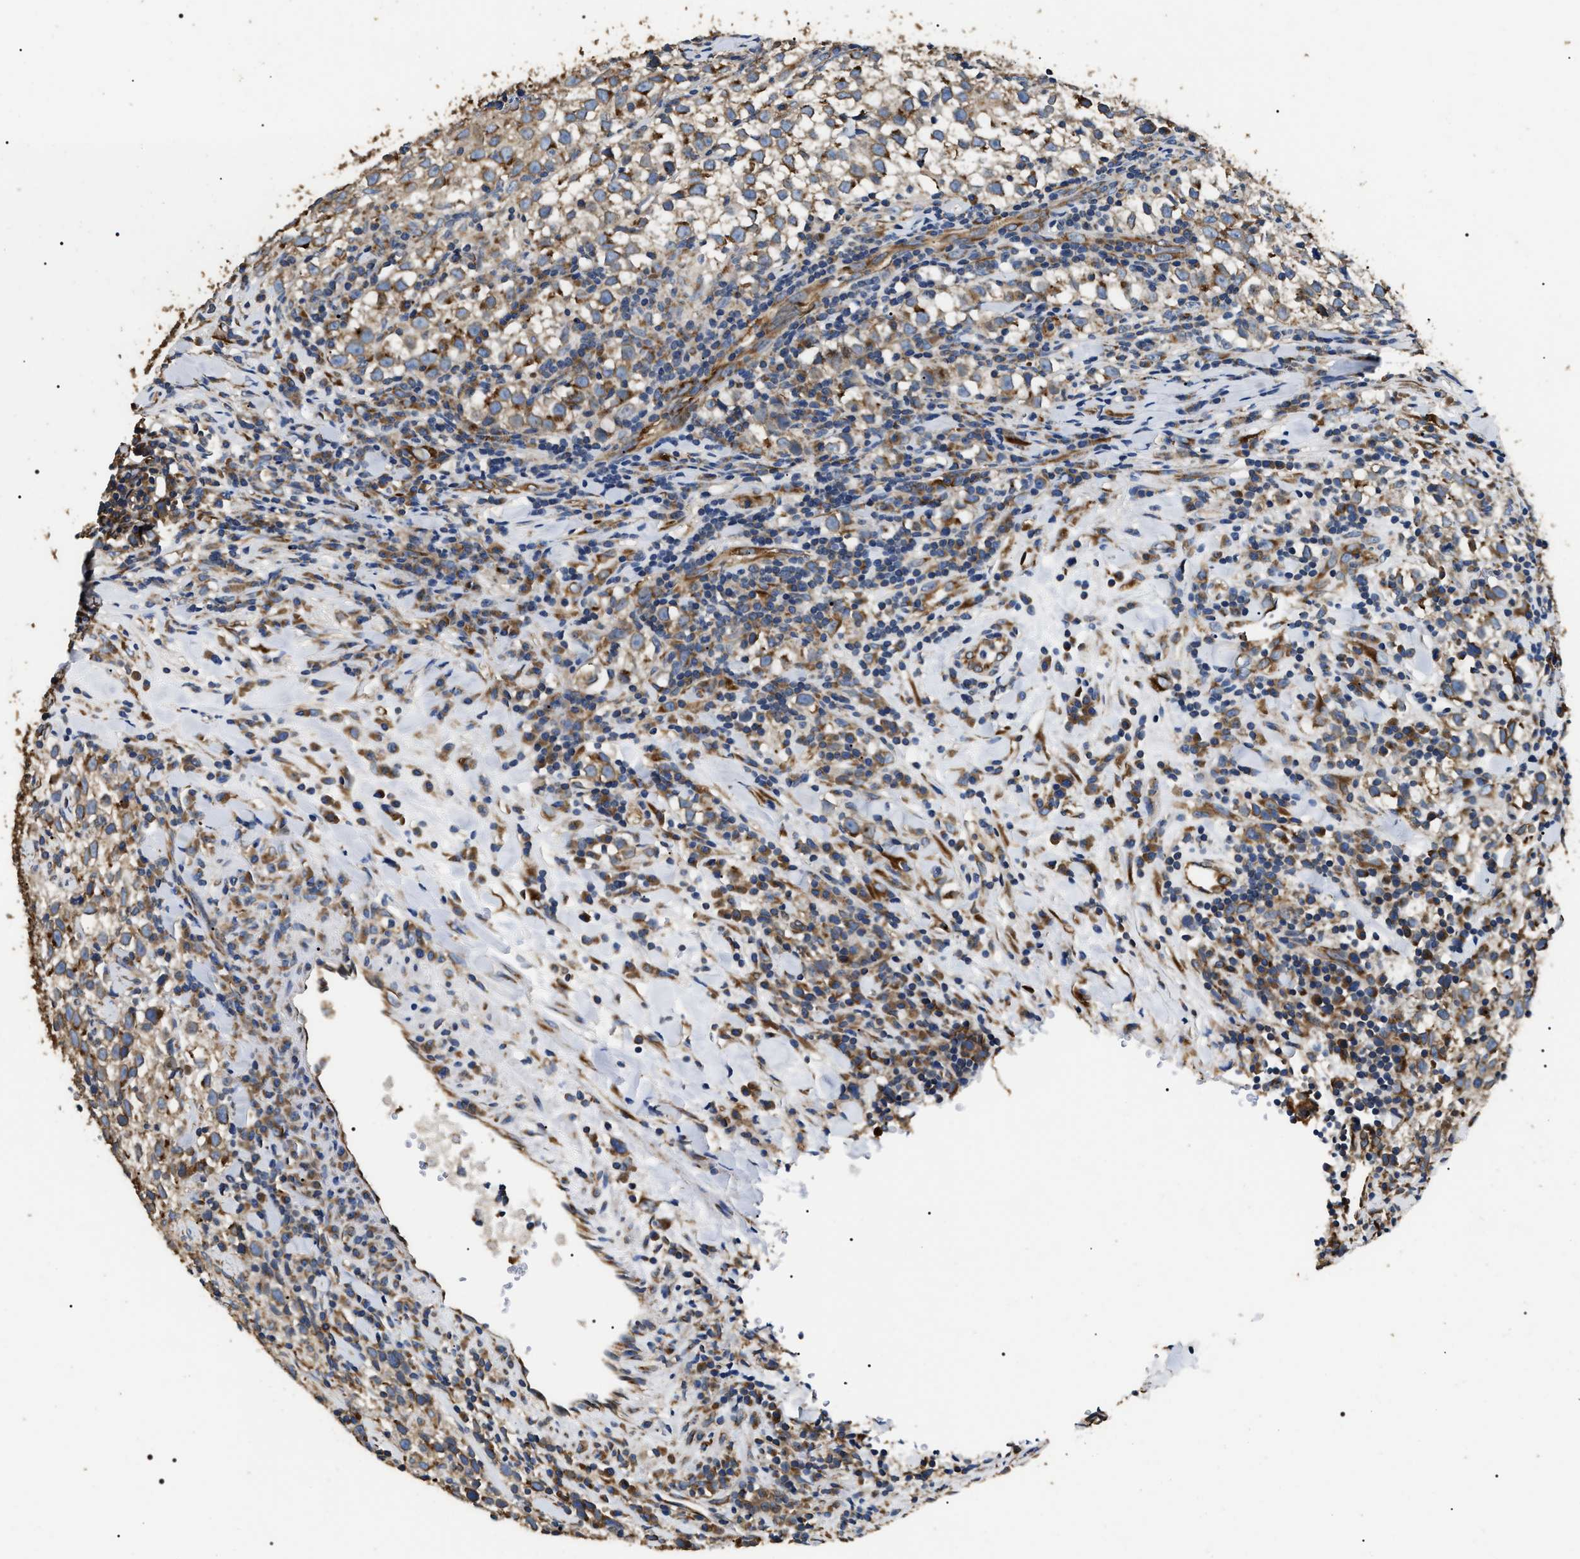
{"staining": {"intensity": "strong", "quantity": ">75%", "location": "cytoplasmic/membranous"}, "tissue": "testis cancer", "cell_type": "Tumor cells", "image_type": "cancer", "snomed": [{"axis": "morphology", "description": "Seminoma, NOS"}, {"axis": "morphology", "description": "Carcinoma, Embryonal, NOS"}, {"axis": "topography", "description": "Testis"}], "caption": "A brown stain labels strong cytoplasmic/membranous expression of a protein in human testis cancer tumor cells.", "gene": "KTN1", "patient": {"sex": "male", "age": 36}}